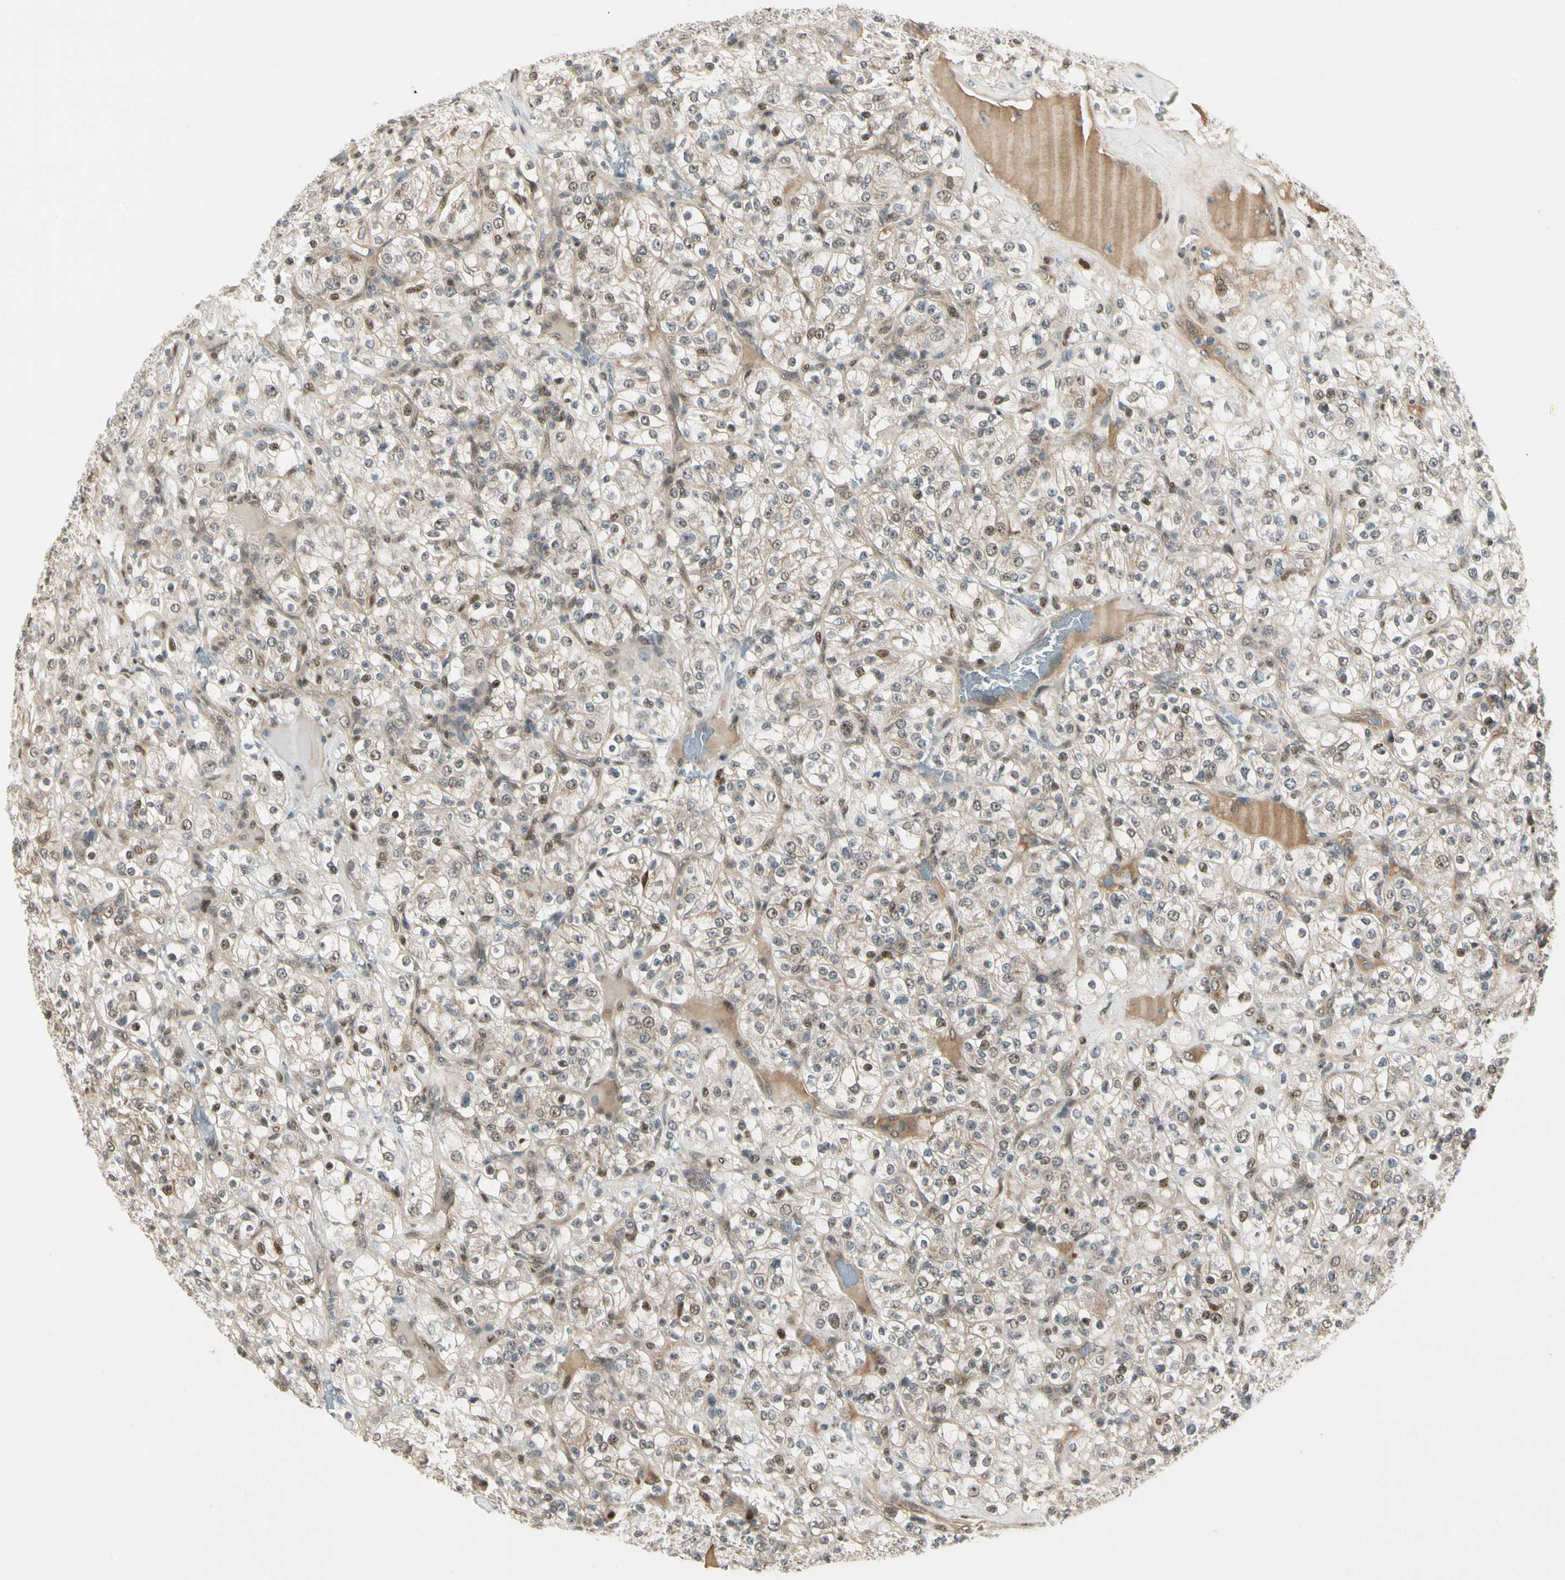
{"staining": {"intensity": "weak", "quantity": "25%-75%", "location": "cytoplasmic/membranous,nuclear"}, "tissue": "renal cancer", "cell_type": "Tumor cells", "image_type": "cancer", "snomed": [{"axis": "morphology", "description": "Normal tissue, NOS"}, {"axis": "morphology", "description": "Adenocarcinoma, NOS"}, {"axis": "topography", "description": "Kidney"}], "caption": "Immunohistochemical staining of adenocarcinoma (renal) shows low levels of weak cytoplasmic/membranous and nuclear protein positivity in approximately 25%-75% of tumor cells.", "gene": "GTF3A", "patient": {"sex": "female", "age": 72}}